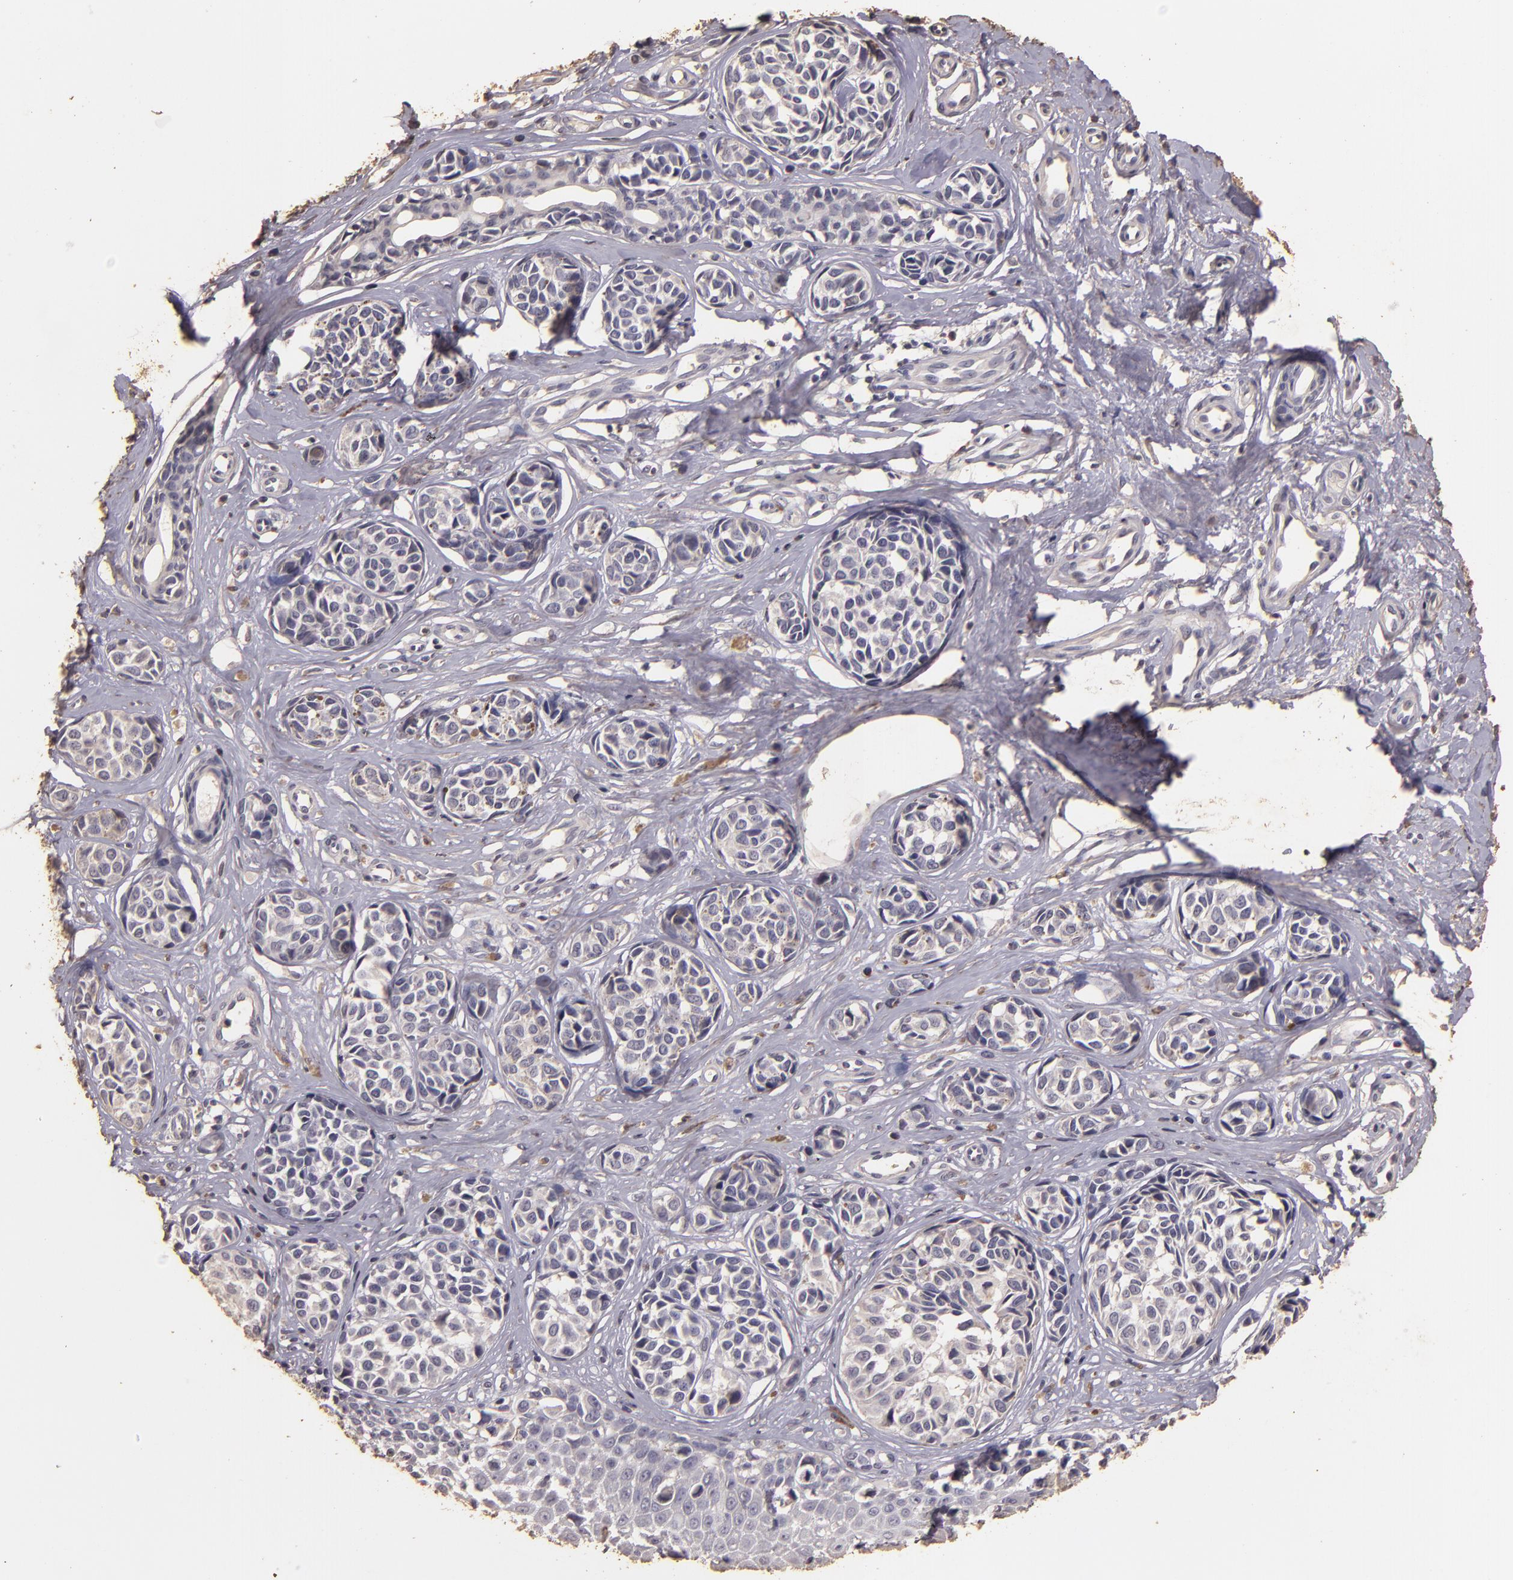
{"staining": {"intensity": "negative", "quantity": "none", "location": "none"}, "tissue": "melanoma", "cell_type": "Tumor cells", "image_type": "cancer", "snomed": [{"axis": "morphology", "description": "Malignant melanoma, NOS"}, {"axis": "topography", "description": "Skin"}], "caption": "IHC histopathology image of malignant melanoma stained for a protein (brown), which displays no staining in tumor cells. (Stains: DAB immunohistochemistry with hematoxylin counter stain, Microscopy: brightfield microscopy at high magnification).", "gene": "BCL2L13", "patient": {"sex": "male", "age": 79}}